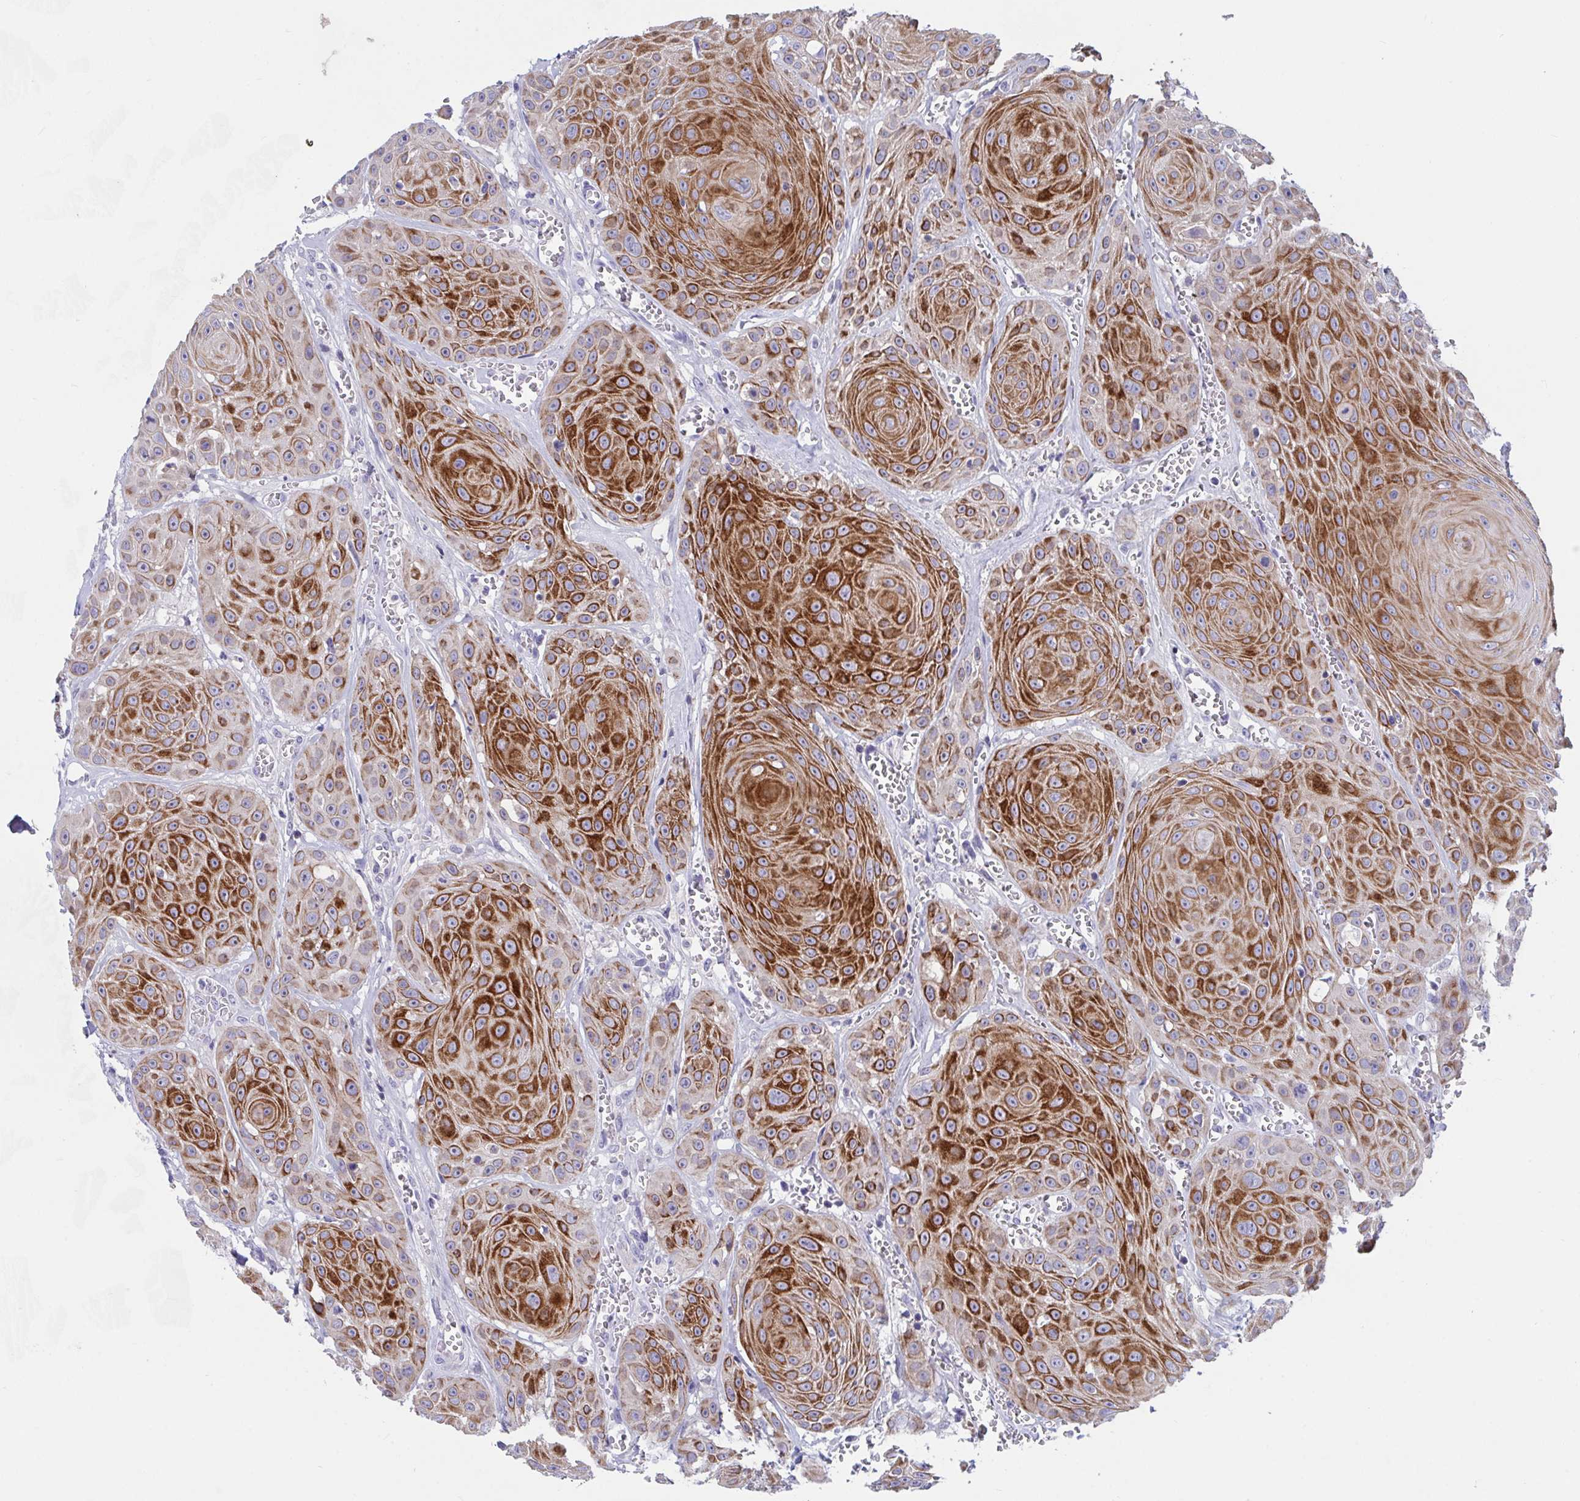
{"staining": {"intensity": "strong", "quantity": ">75%", "location": "cytoplasmic/membranous"}, "tissue": "head and neck cancer", "cell_type": "Tumor cells", "image_type": "cancer", "snomed": [{"axis": "morphology", "description": "Squamous cell carcinoma, NOS"}, {"axis": "topography", "description": "Oral tissue"}, {"axis": "topography", "description": "Head-Neck"}], "caption": "DAB immunohistochemical staining of human squamous cell carcinoma (head and neck) demonstrates strong cytoplasmic/membranous protein expression in approximately >75% of tumor cells. The staining is performed using DAB (3,3'-diaminobenzidine) brown chromogen to label protein expression. The nuclei are counter-stained blue using hematoxylin.", "gene": "ZNF561", "patient": {"sex": "male", "age": 81}}